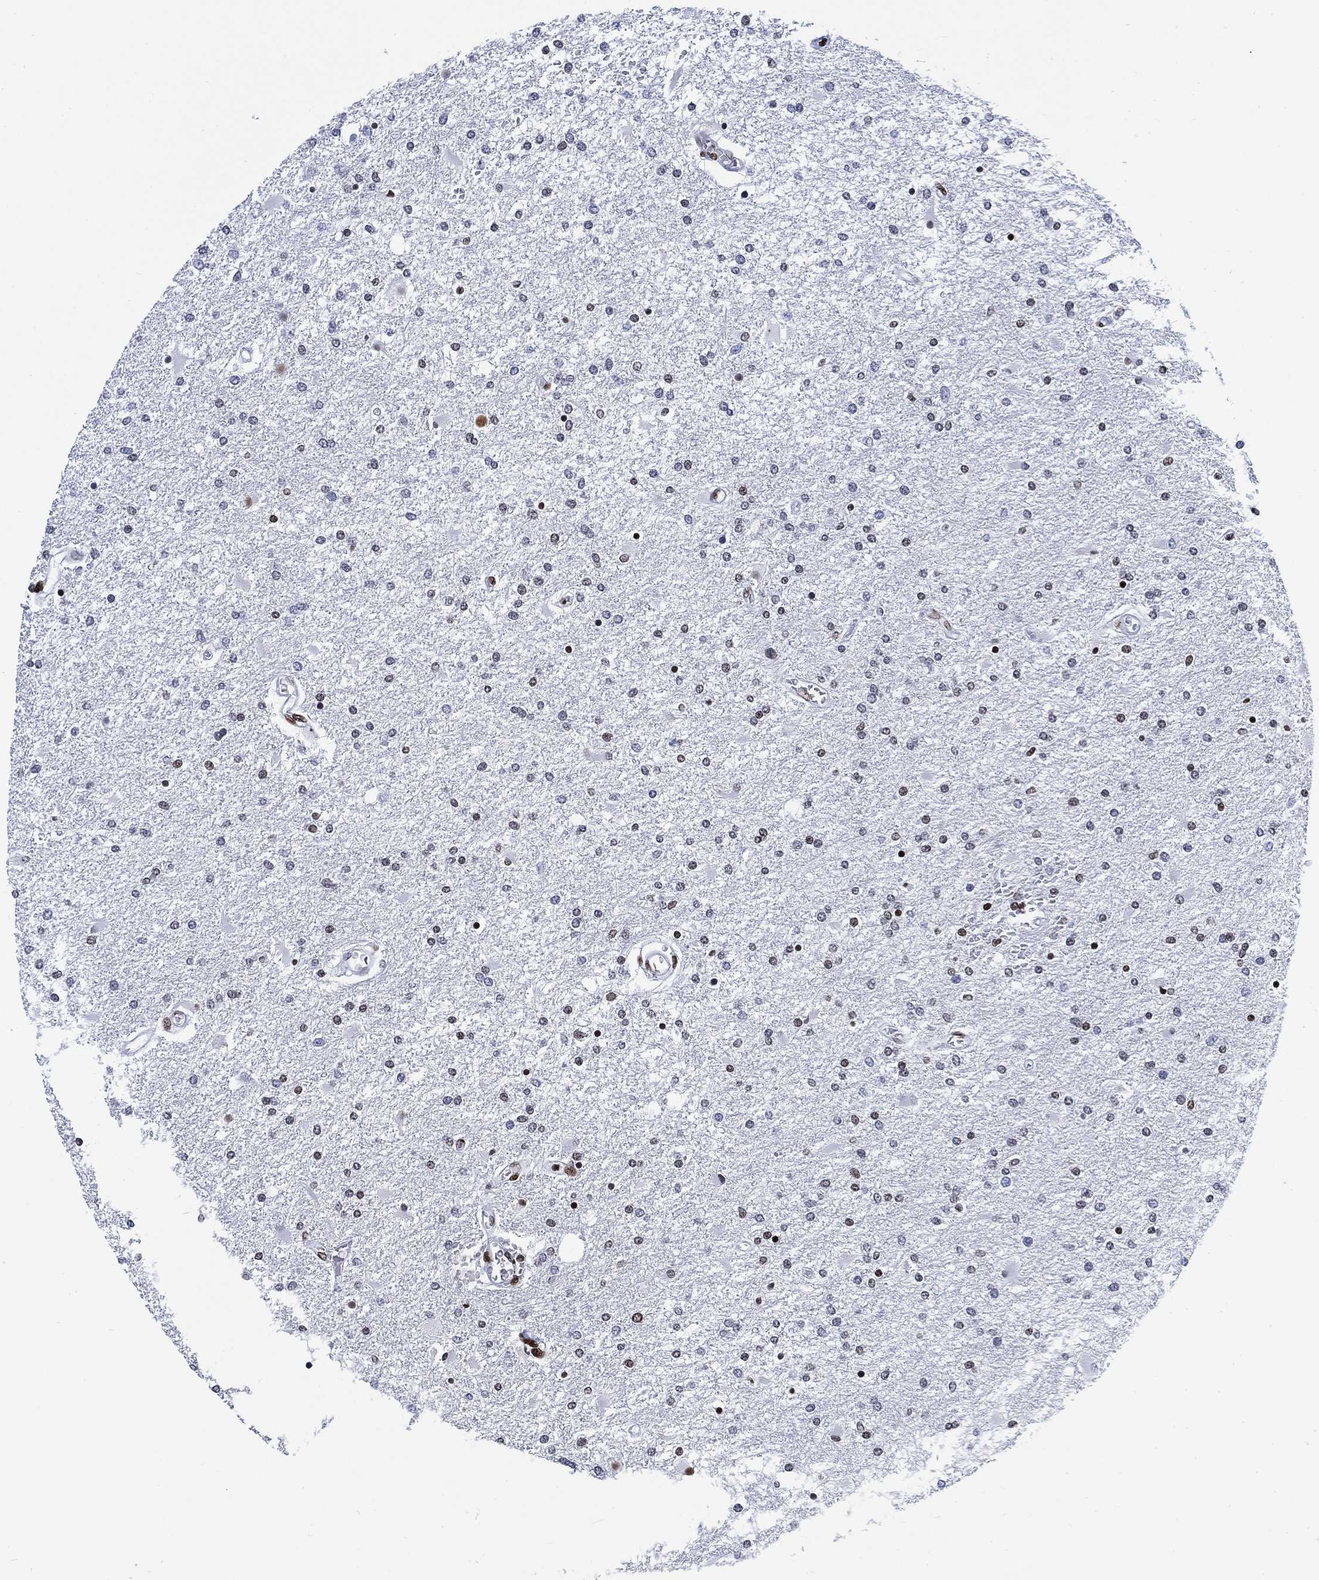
{"staining": {"intensity": "moderate", "quantity": "<25%", "location": "nuclear"}, "tissue": "glioma", "cell_type": "Tumor cells", "image_type": "cancer", "snomed": [{"axis": "morphology", "description": "Glioma, malignant, High grade"}, {"axis": "topography", "description": "Cerebral cortex"}], "caption": "Tumor cells exhibit low levels of moderate nuclear expression in about <25% of cells in human high-grade glioma (malignant).", "gene": "H1-10", "patient": {"sex": "male", "age": 79}}